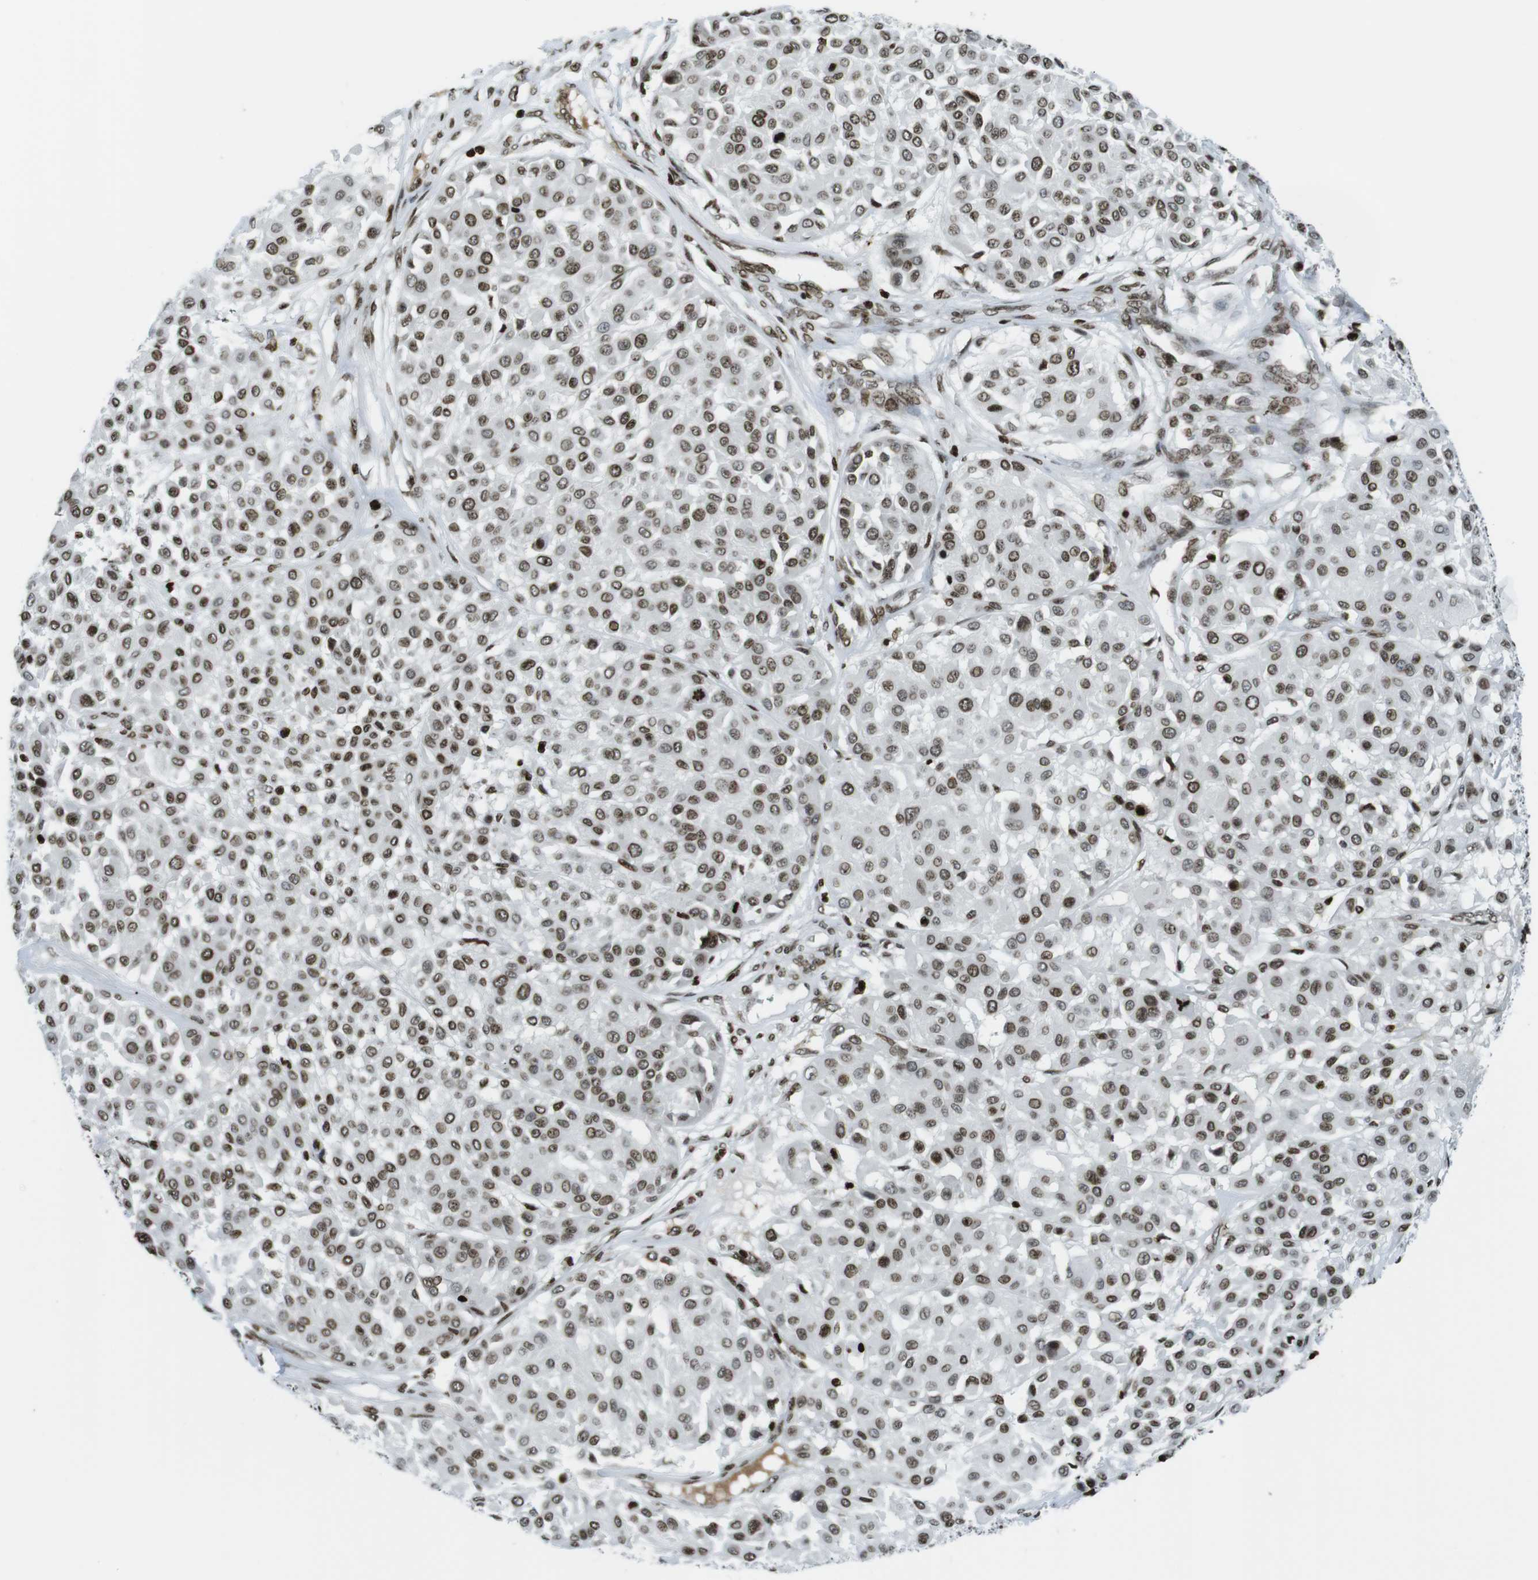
{"staining": {"intensity": "moderate", "quantity": ">75%", "location": "nuclear"}, "tissue": "melanoma", "cell_type": "Tumor cells", "image_type": "cancer", "snomed": [{"axis": "morphology", "description": "Malignant melanoma, Metastatic site"}, {"axis": "topography", "description": "Soft tissue"}], "caption": "Malignant melanoma (metastatic site) stained with a protein marker shows moderate staining in tumor cells.", "gene": "H2AC8", "patient": {"sex": "male", "age": 41}}